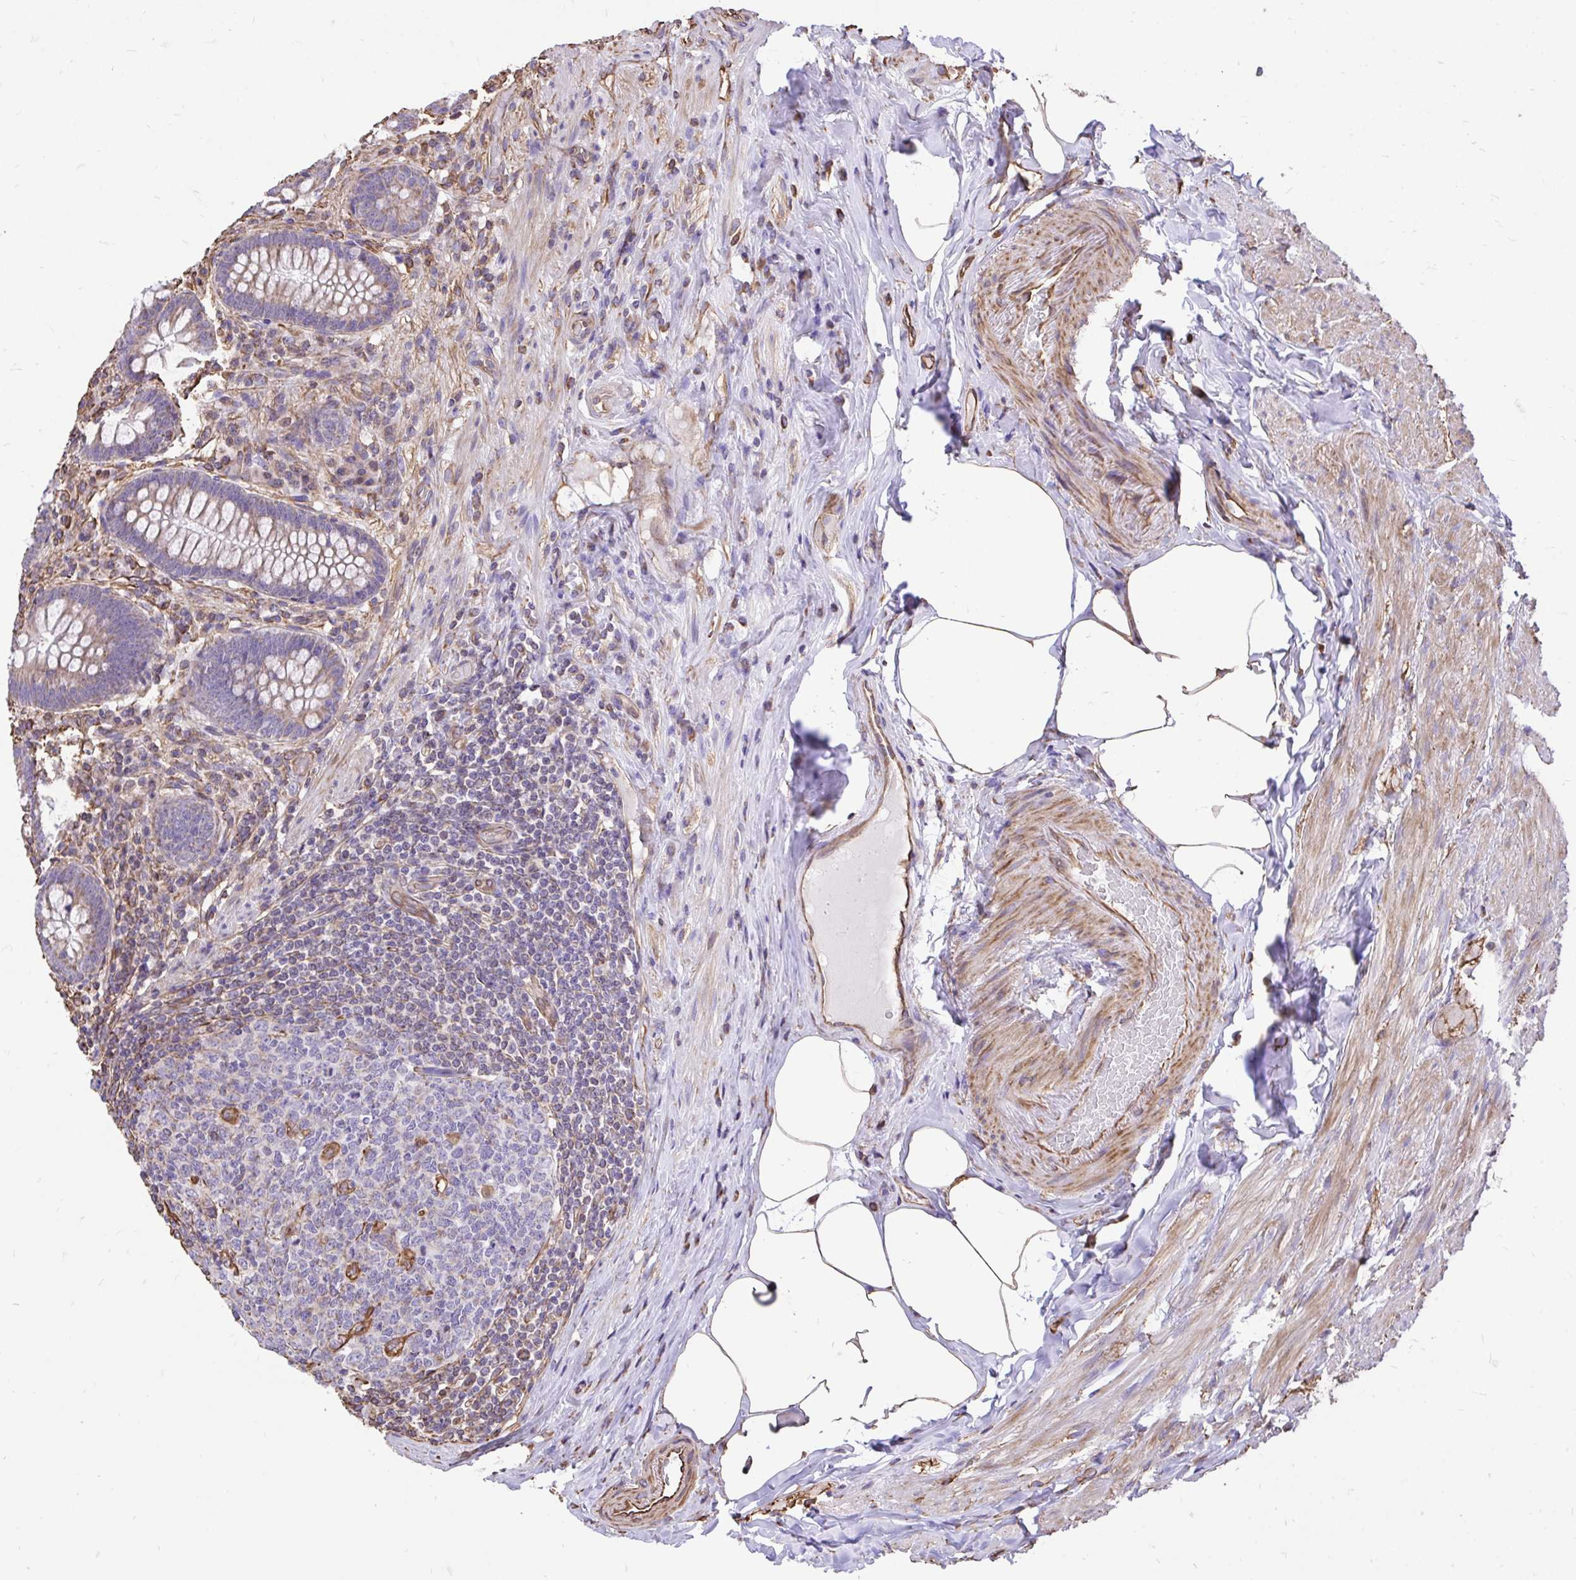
{"staining": {"intensity": "weak", "quantity": ">75%", "location": "cytoplasmic/membranous"}, "tissue": "appendix", "cell_type": "Glandular cells", "image_type": "normal", "snomed": [{"axis": "morphology", "description": "Normal tissue, NOS"}, {"axis": "topography", "description": "Appendix"}], "caption": "Protein expression analysis of normal appendix displays weak cytoplasmic/membranous expression in about >75% of glandular cells.", "gene": "RNF103", "patient": {"sex": "male", "age": 71}}